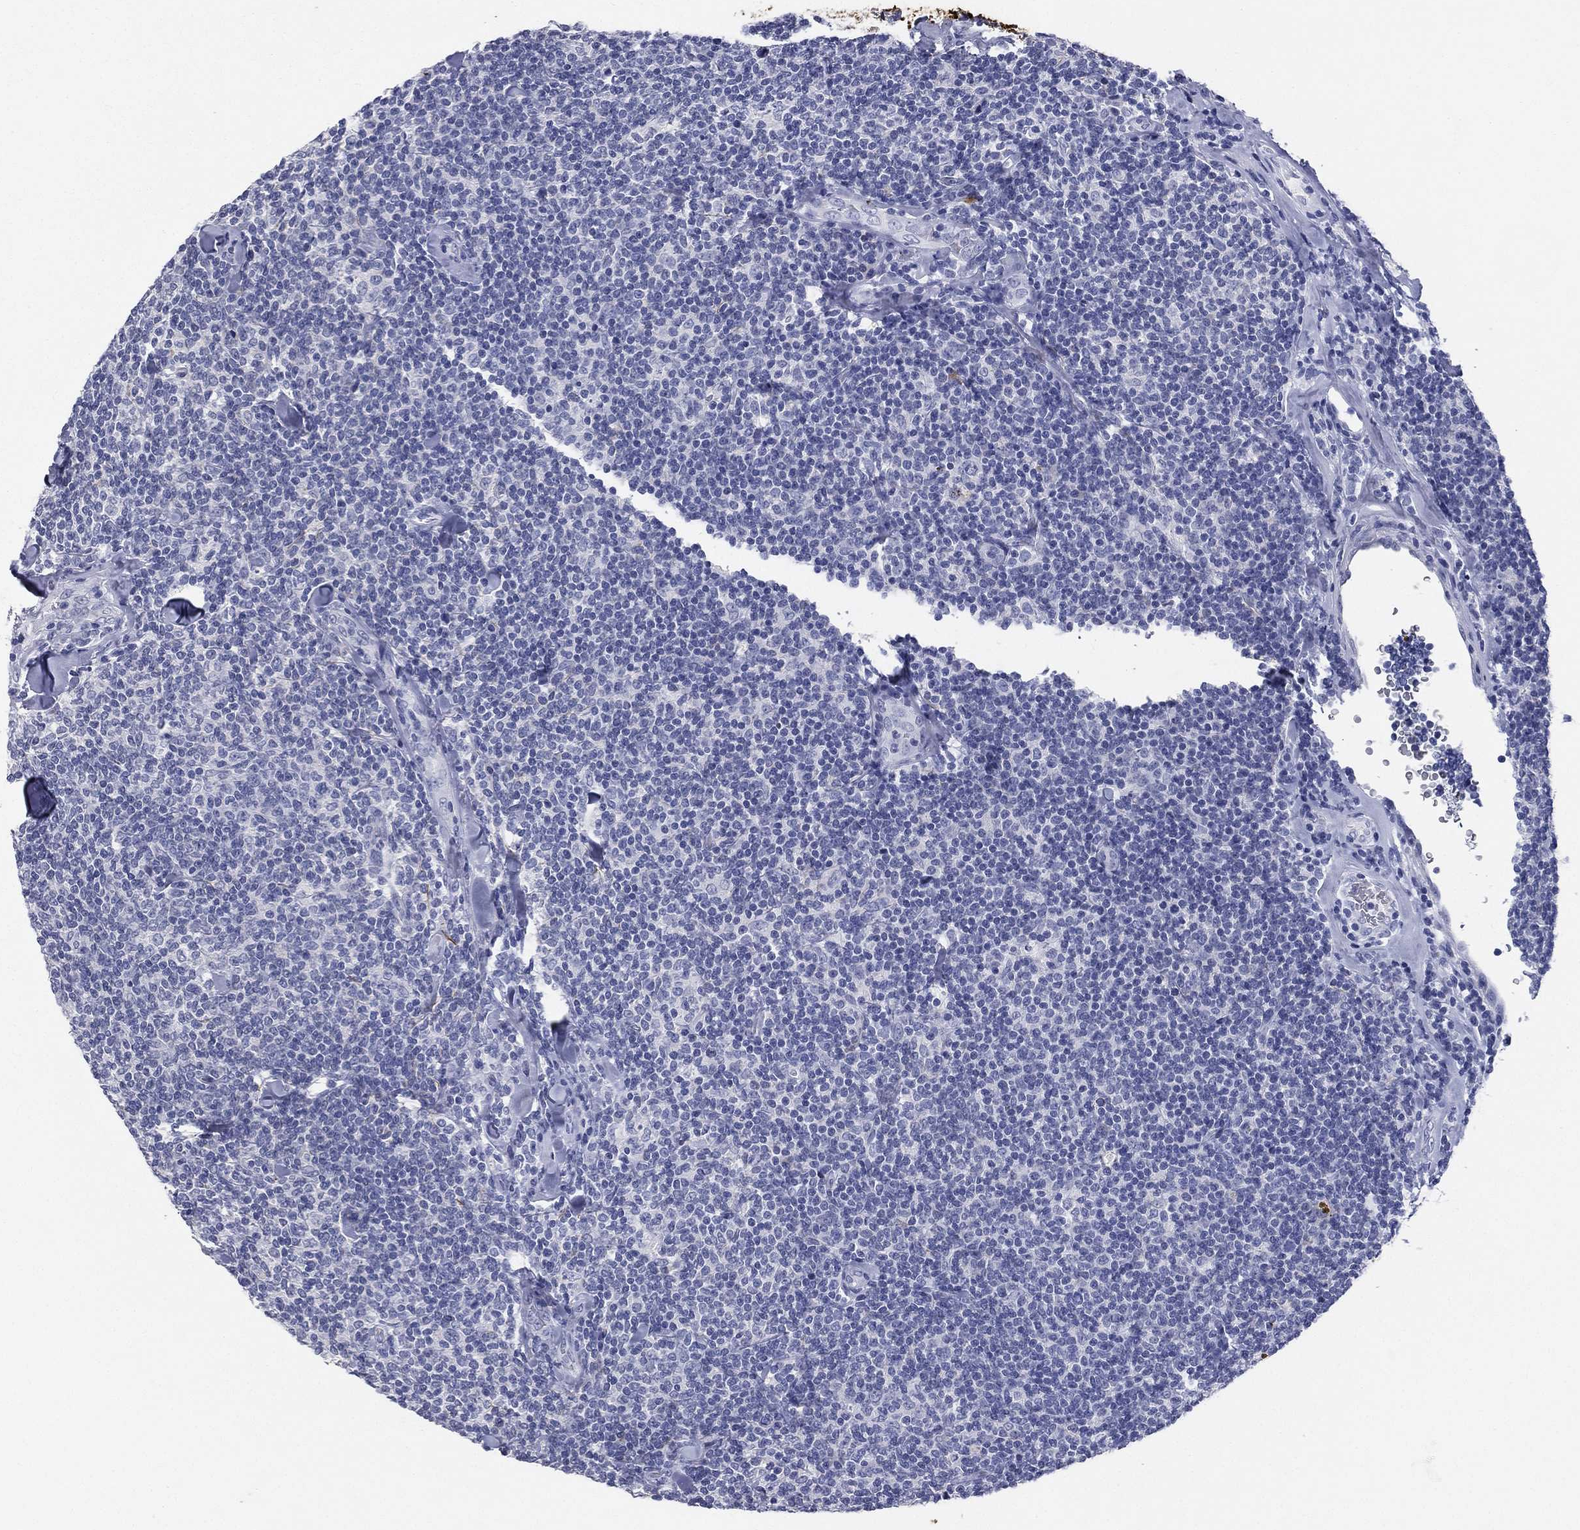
{"staining": {"intensity": "negative", "quantity": "none", "location": "none"}, "tissue": "lymphoma", "cell_type": "Tumor cells", "image_type": "cancer", "snomed": [{"axis": "morphology", "description": "Malignant lymphoma, non-Hodgkin's type, Low grade"}, {"axis": "topography", "description": "Lymph node"}], "caption": "High magnification brightfield microscopy of lymphoma stained with DAB (3,3'-diaminobenzidine) (brown) and counterstained with hematoxylin (blue): tumor cells show no significant positivity.", "gene": "KRT7", "patient": {"sex": "female", "age": 56}}